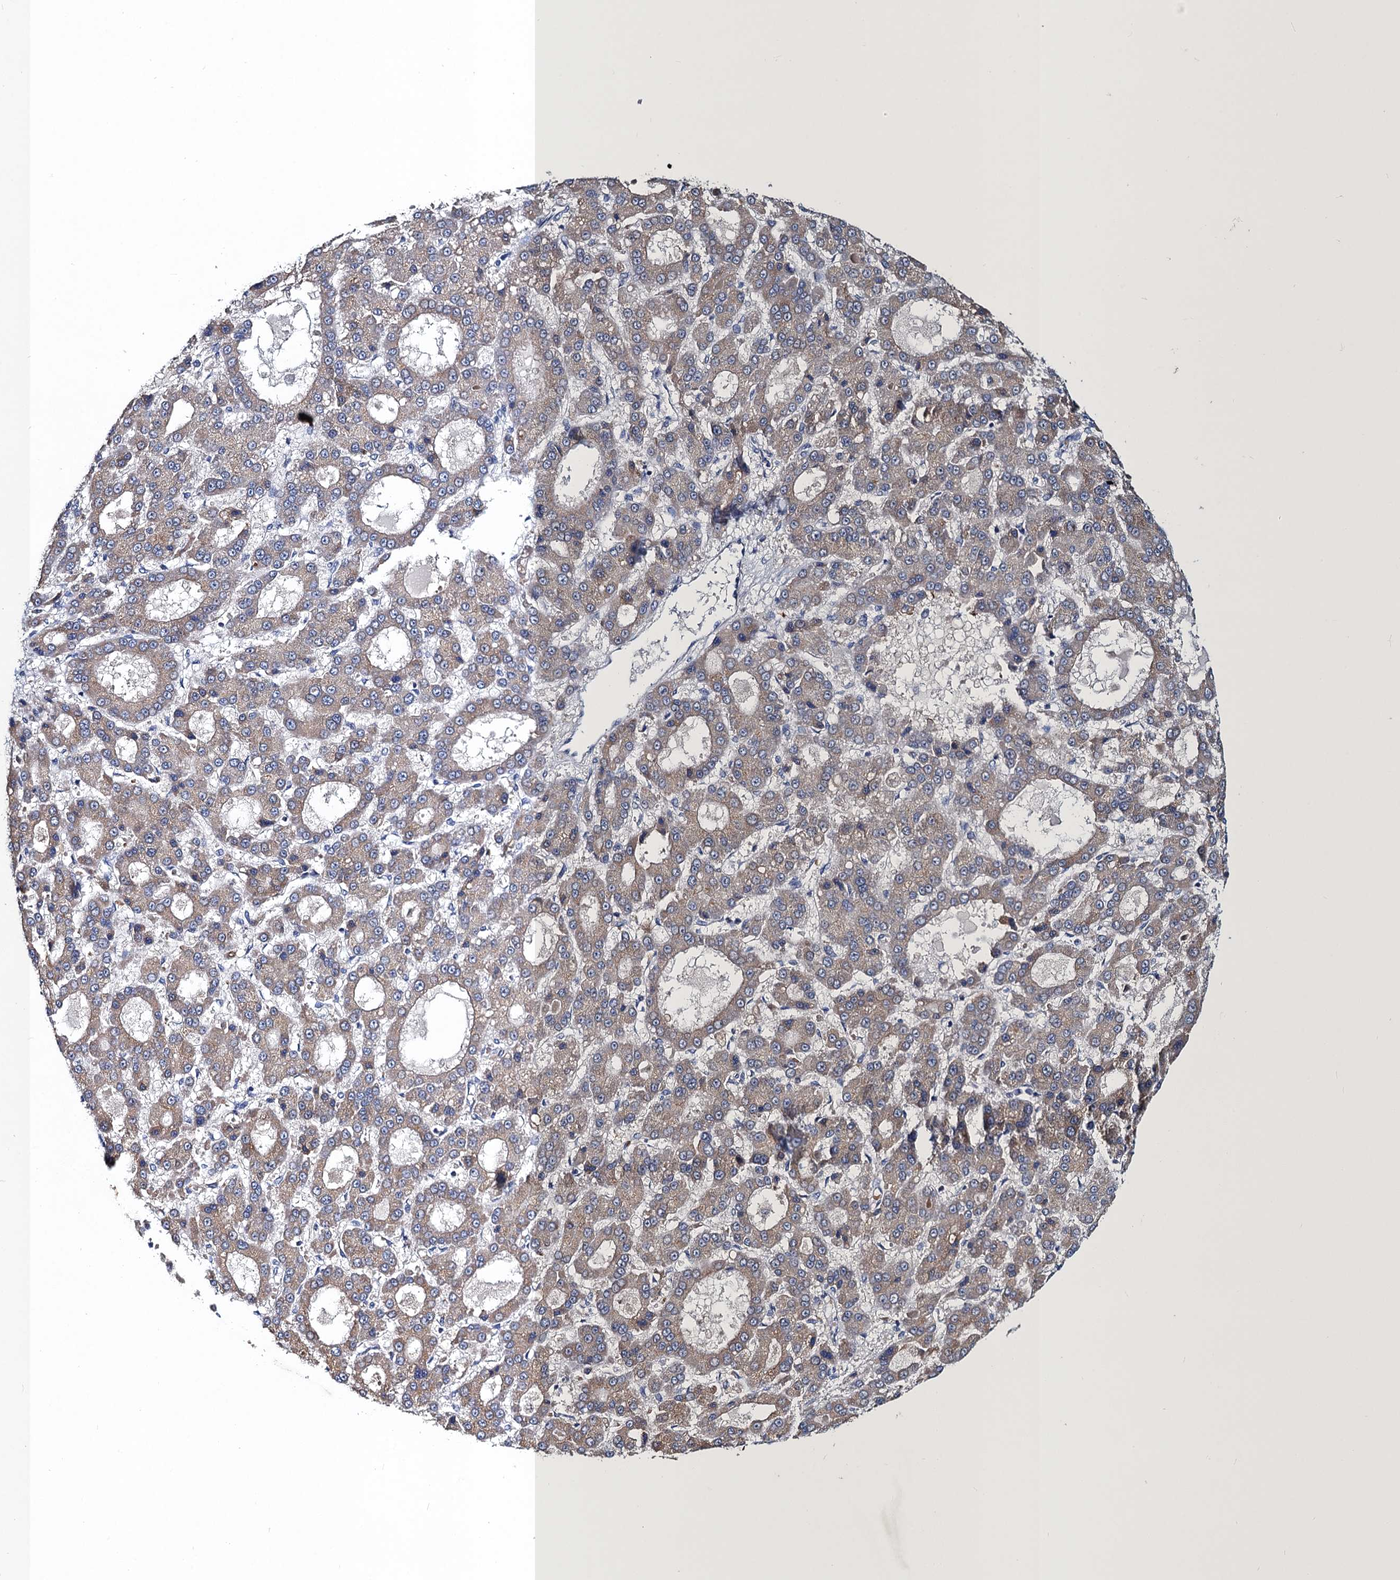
{"staining": {"intensity": "weak", "quantity": "25%-75%", "location": "cytoplasmic/membranous"}, "tissue": "liver cancer", "cell_type": "Tumor cells", "image_type": "cancer", "snomed": [{"axis": "morphology", "description": "Carcinoma, Hepatocellular, NOS"}, {"axis": "topography", "description": "Liver"}], "caption": "DAB (3,3'-diaminobenzidine) immunohistochemical staining of hepatocellular carcinoma (liver) exhibits weak cytoplasmic/membranous protein expression in about 25%-75% of tumor cells.", "gene": "ATOSA", "patient": {"sex": "male", "age": 70}}